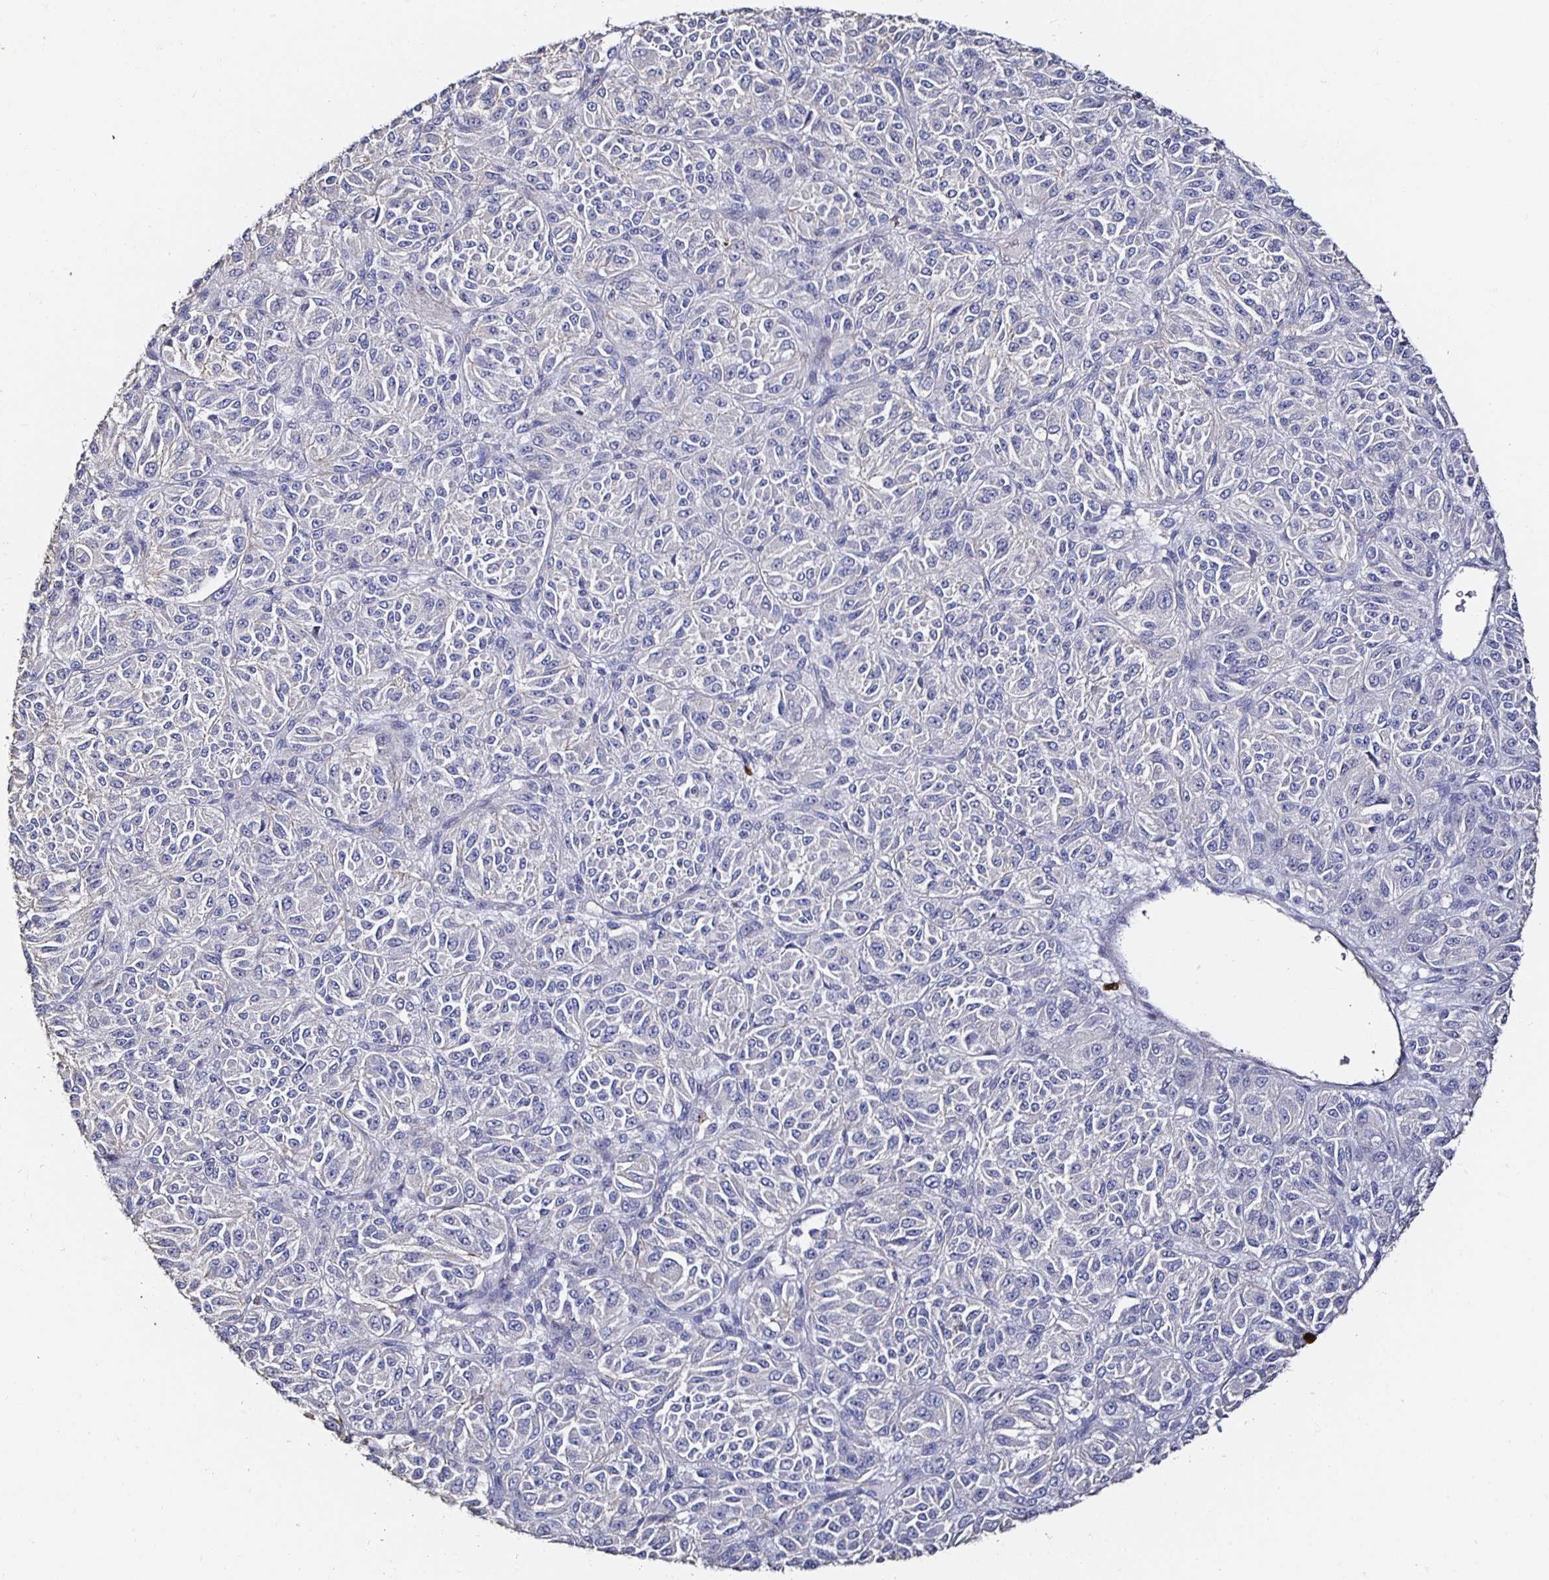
{"staining": {"intensity": "negative", "quantity": "none", "location": "none"}, "tissue": "melanoma", "cell_type": "Tumor cells", "image_type": "cancer", "snomed": [{"axis": "morphology", "description": "Malignant melanoma, Metastatic site"}, {"axis": "topography", "description": "Brain"}], "caption": "IHC micrograph of neoplastic tissue: human melanoma stained with DAB (3,3'-diaminobenzidine) shows no significant protein positivity in tumor cells.", "gene": "TLR4", "patient": {"sex": "female", "age": 56}}